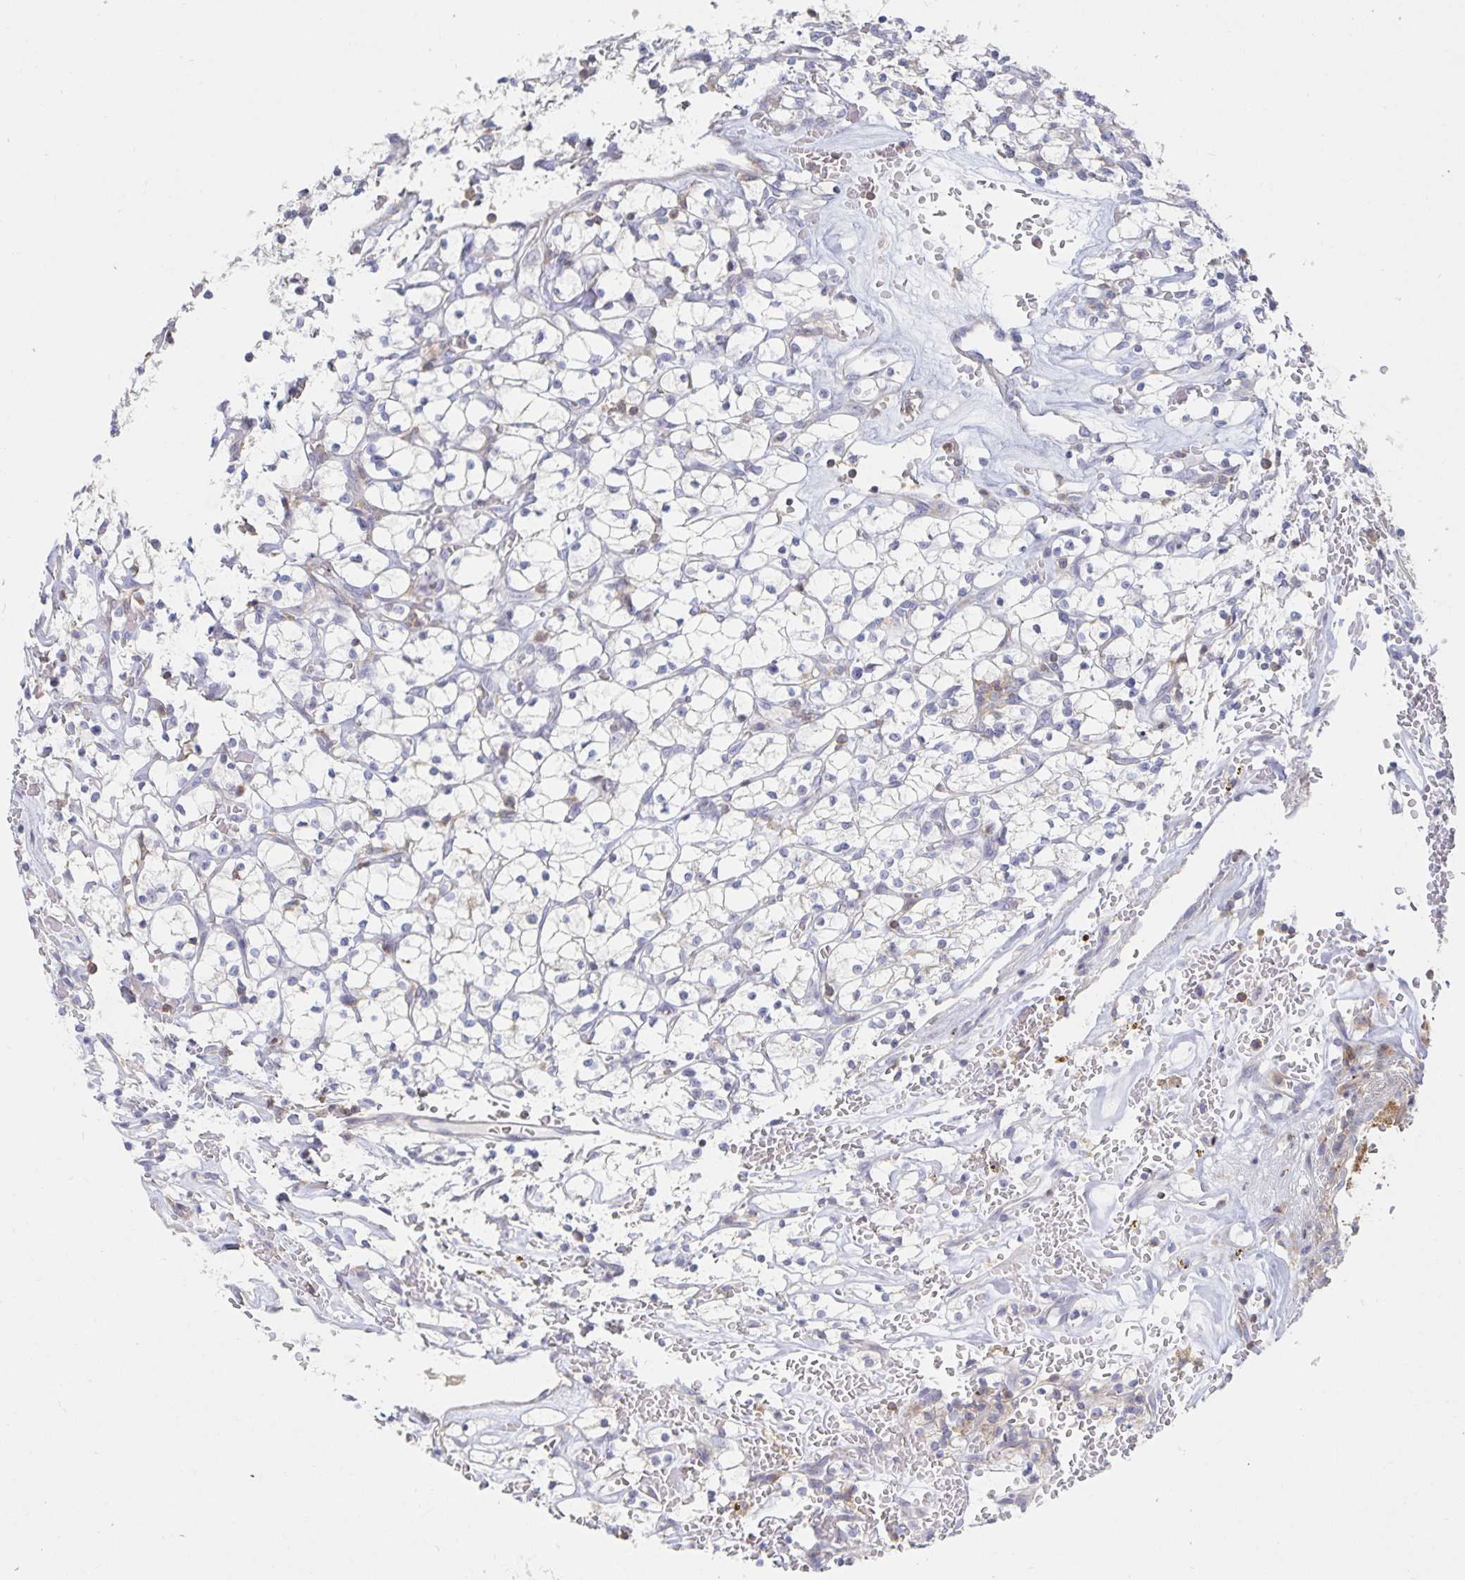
{"staining": {"intensity": "negative", "quantity": "none", "location": "none"}, "tissue": "renal cancer", "cell_type": "Tumor cells", "image_type": "cancer", "snomed": [{"axis": "morphology", "description": "Adenocarcinoma, NOS"}, {"axis": "topography", "description": "Kidney"}], "caption": "An immunohistochemistry (IHC) image of renal cancer is shown. There is no staining in tumor cells of renal cancer. The staining is performed using DAB (3,3'-diaminobenzidine) brown chromogen with nuclei counter-stained in using hematoxylin.", "gene": "PIK3CD", "patient": {"sex": "female", "age": 64}}